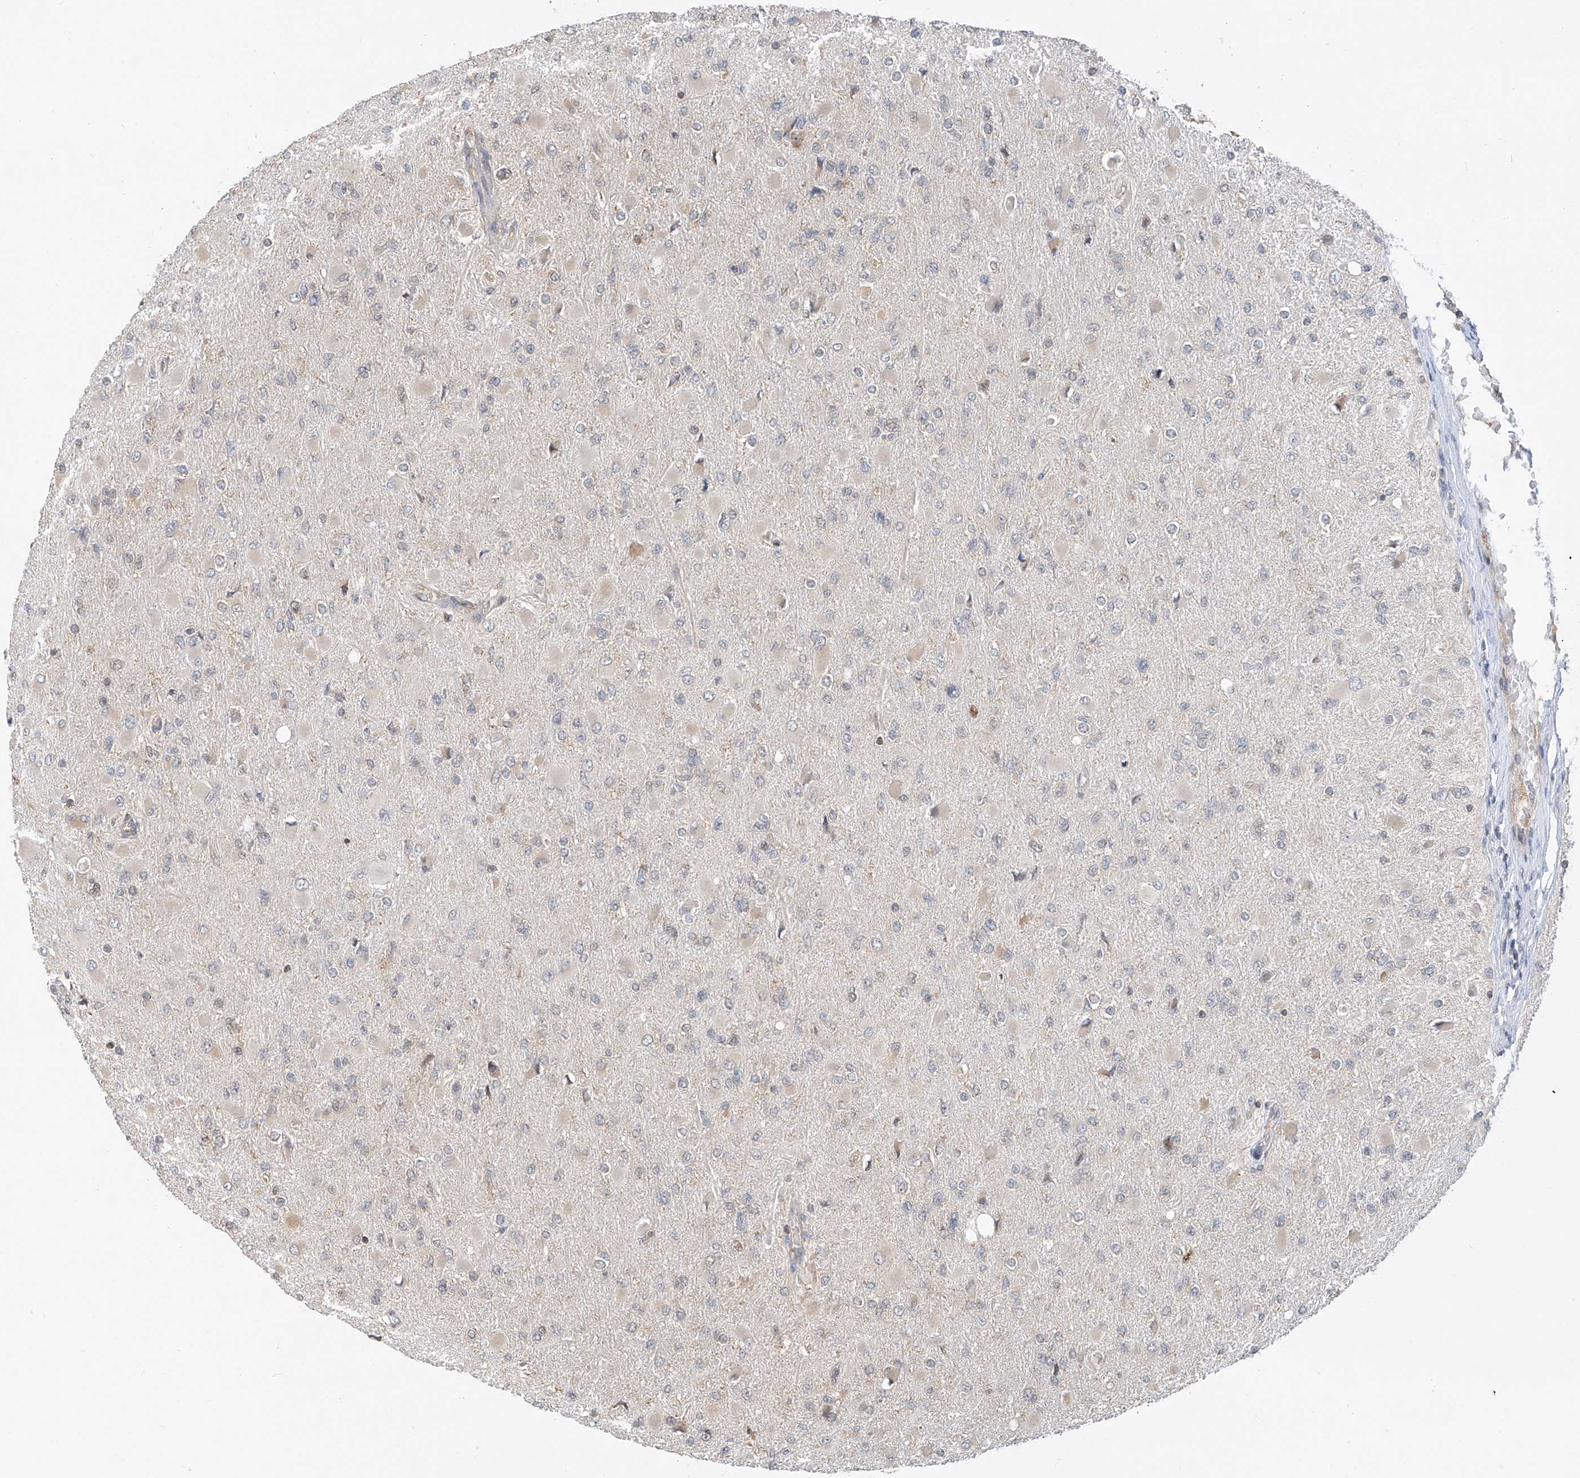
{"staining": {"intensity": "negative", "quantity": "none", "location": "none"}, "tissue": "glioma", "cell_type": "Tumor cells", "image_type": "cancer", "snomed": [{"axis": "morphology", "description": "Glioma, malignant, High grade"}, {"axis": "topography", "description": "Cerebral cortex"}], "caption": "Immunohistochemical staining of glioma exhibits no significant expression in tumor cells. (Brightfield microscopy of DAB (3,3'-diaminobenzidine) immunohistochemistry (IHC) at high magnification).", "gene": "PPA2", "patient": {"sex": "female", "age": 36}}